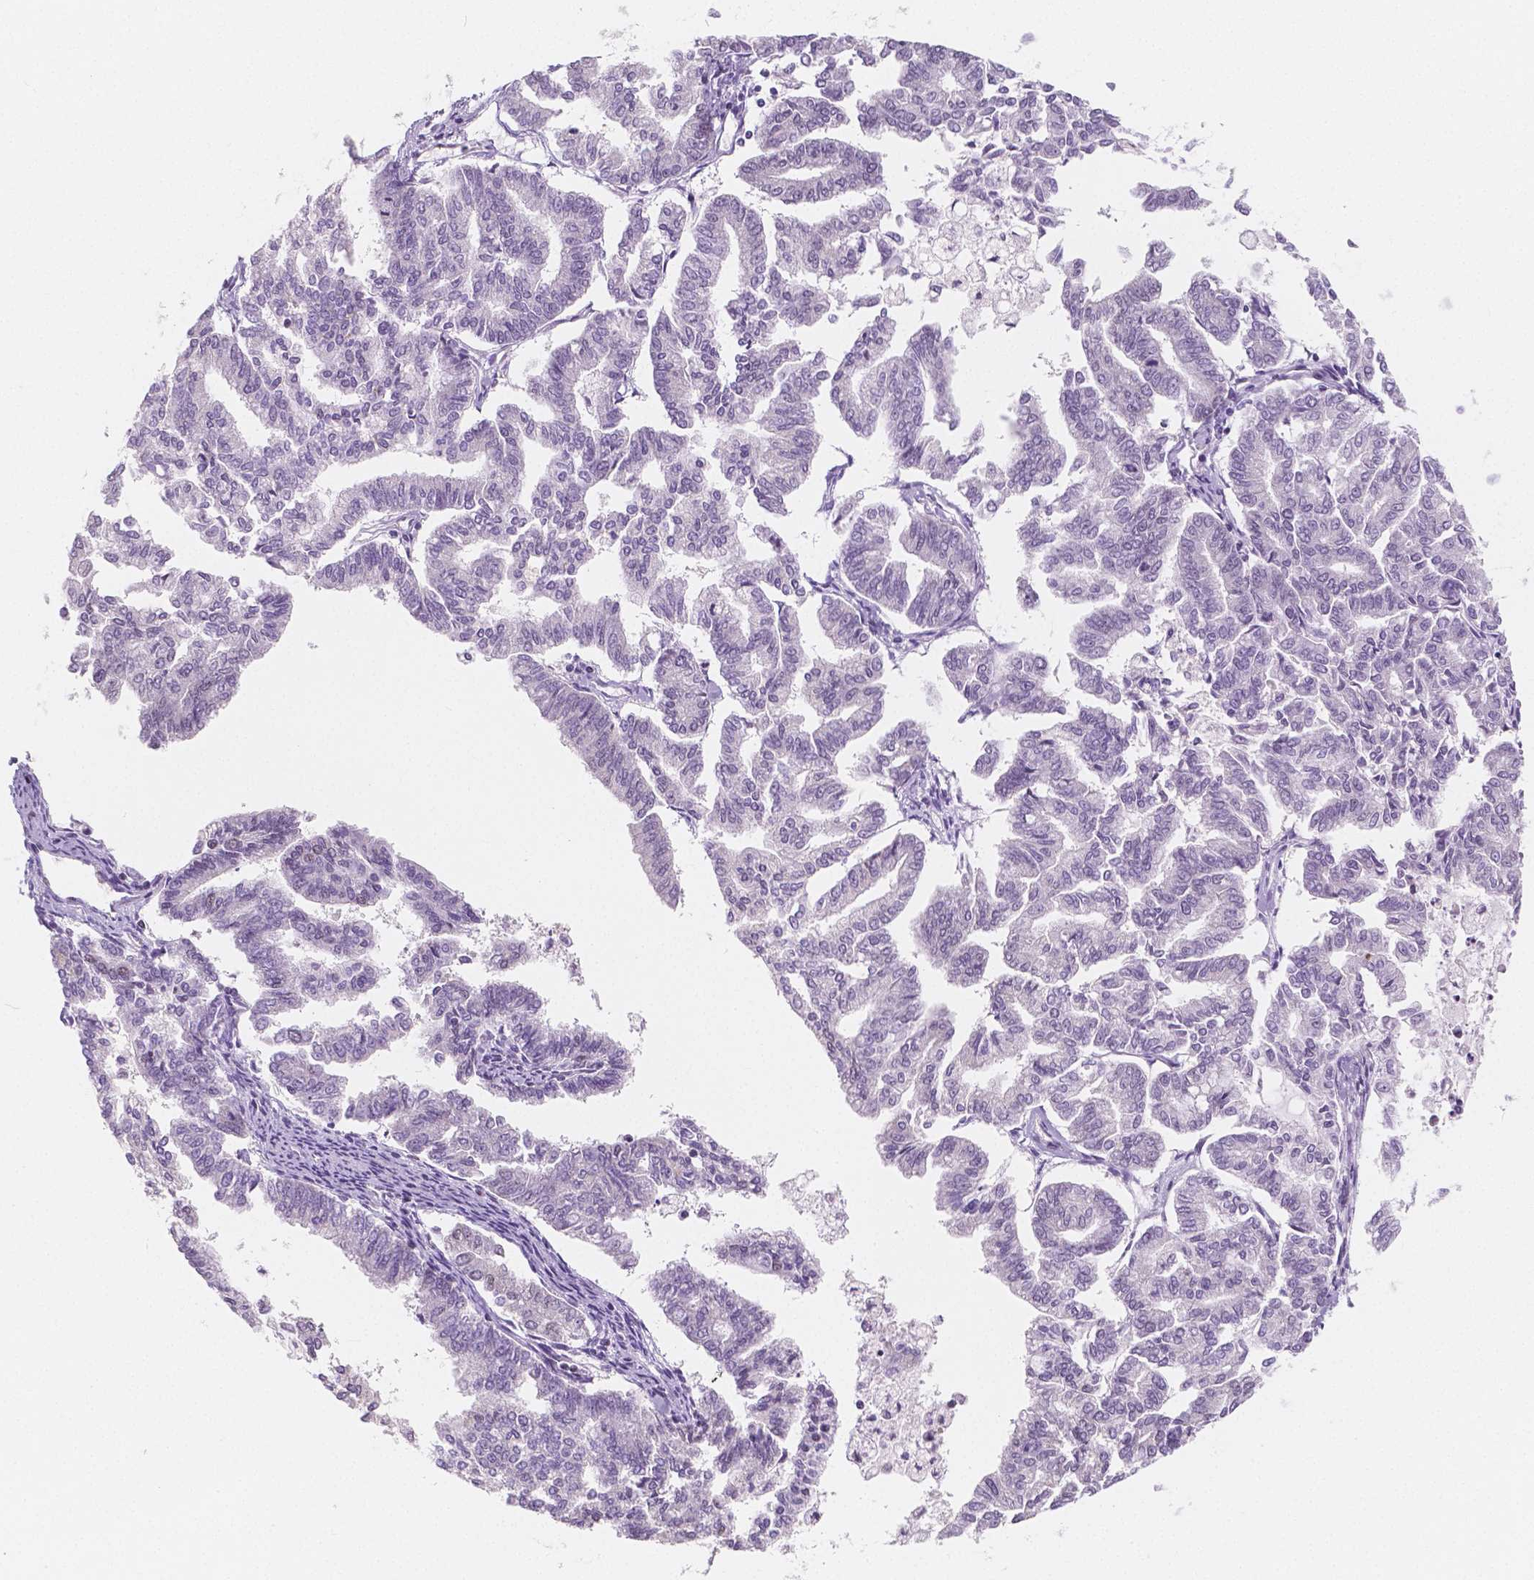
{"staining": {"intensity": "negative", "quantity": "none", "location": "none"}, "tissue": "endometrial cancer", "cell_type": "Tumor cells", "image_type": "cancer", "snomed": [{"axis": "morphology", "description": "Adenocarcinoma, NOS"}, {"axis": "topography", "description": "Endometrium"}], "caption": "Micrograph shows no protein expression in tumor cells of adenocarcinoma (endometrial) tissue. Brightfield microscopy of immunohistochemistry stained with DAB (brown) and hematoxylin (blue), captured at high magnification.", "gene": "NOLC1", "patient": {"sex": "female", "age": 79}}